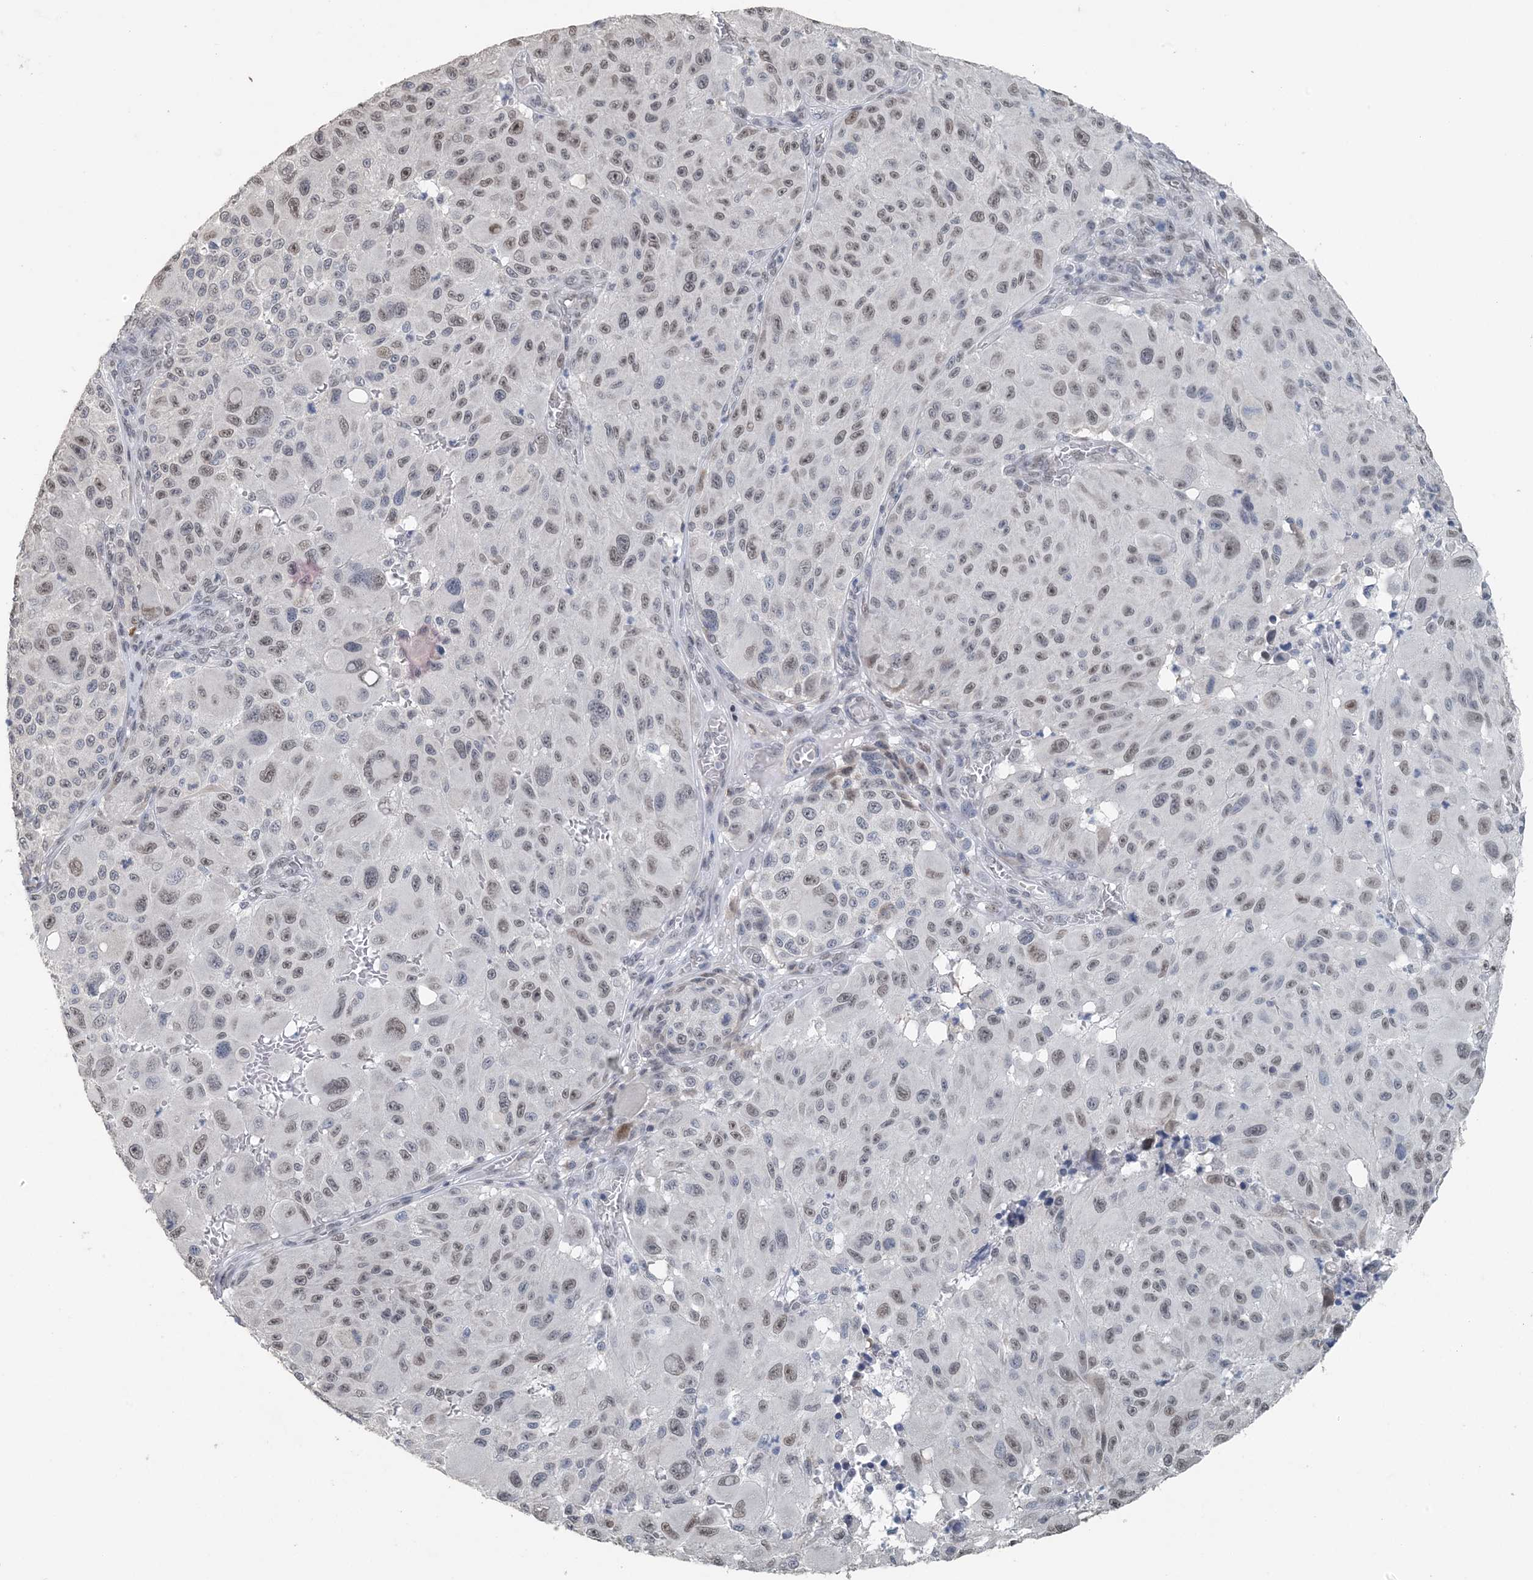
{"staining": {"intensity": "weak", "quantity": "<25%", "location": "nuclear"}, "tissue": "melanoma", "cell_type": "Tumor cells", "image_type": "cancer", "snomed": [{"axis": "morphology", "description": "Malignant melanoma, NOS"}, {"axis": "topography", "description": "Skin"}], "caption": "Immunohistochemical staining of human malignant melanoma exhibits no significant positivity in tumor cells.", "gene": "MBD2", "patient": {"sex": "male", "age": 83}}